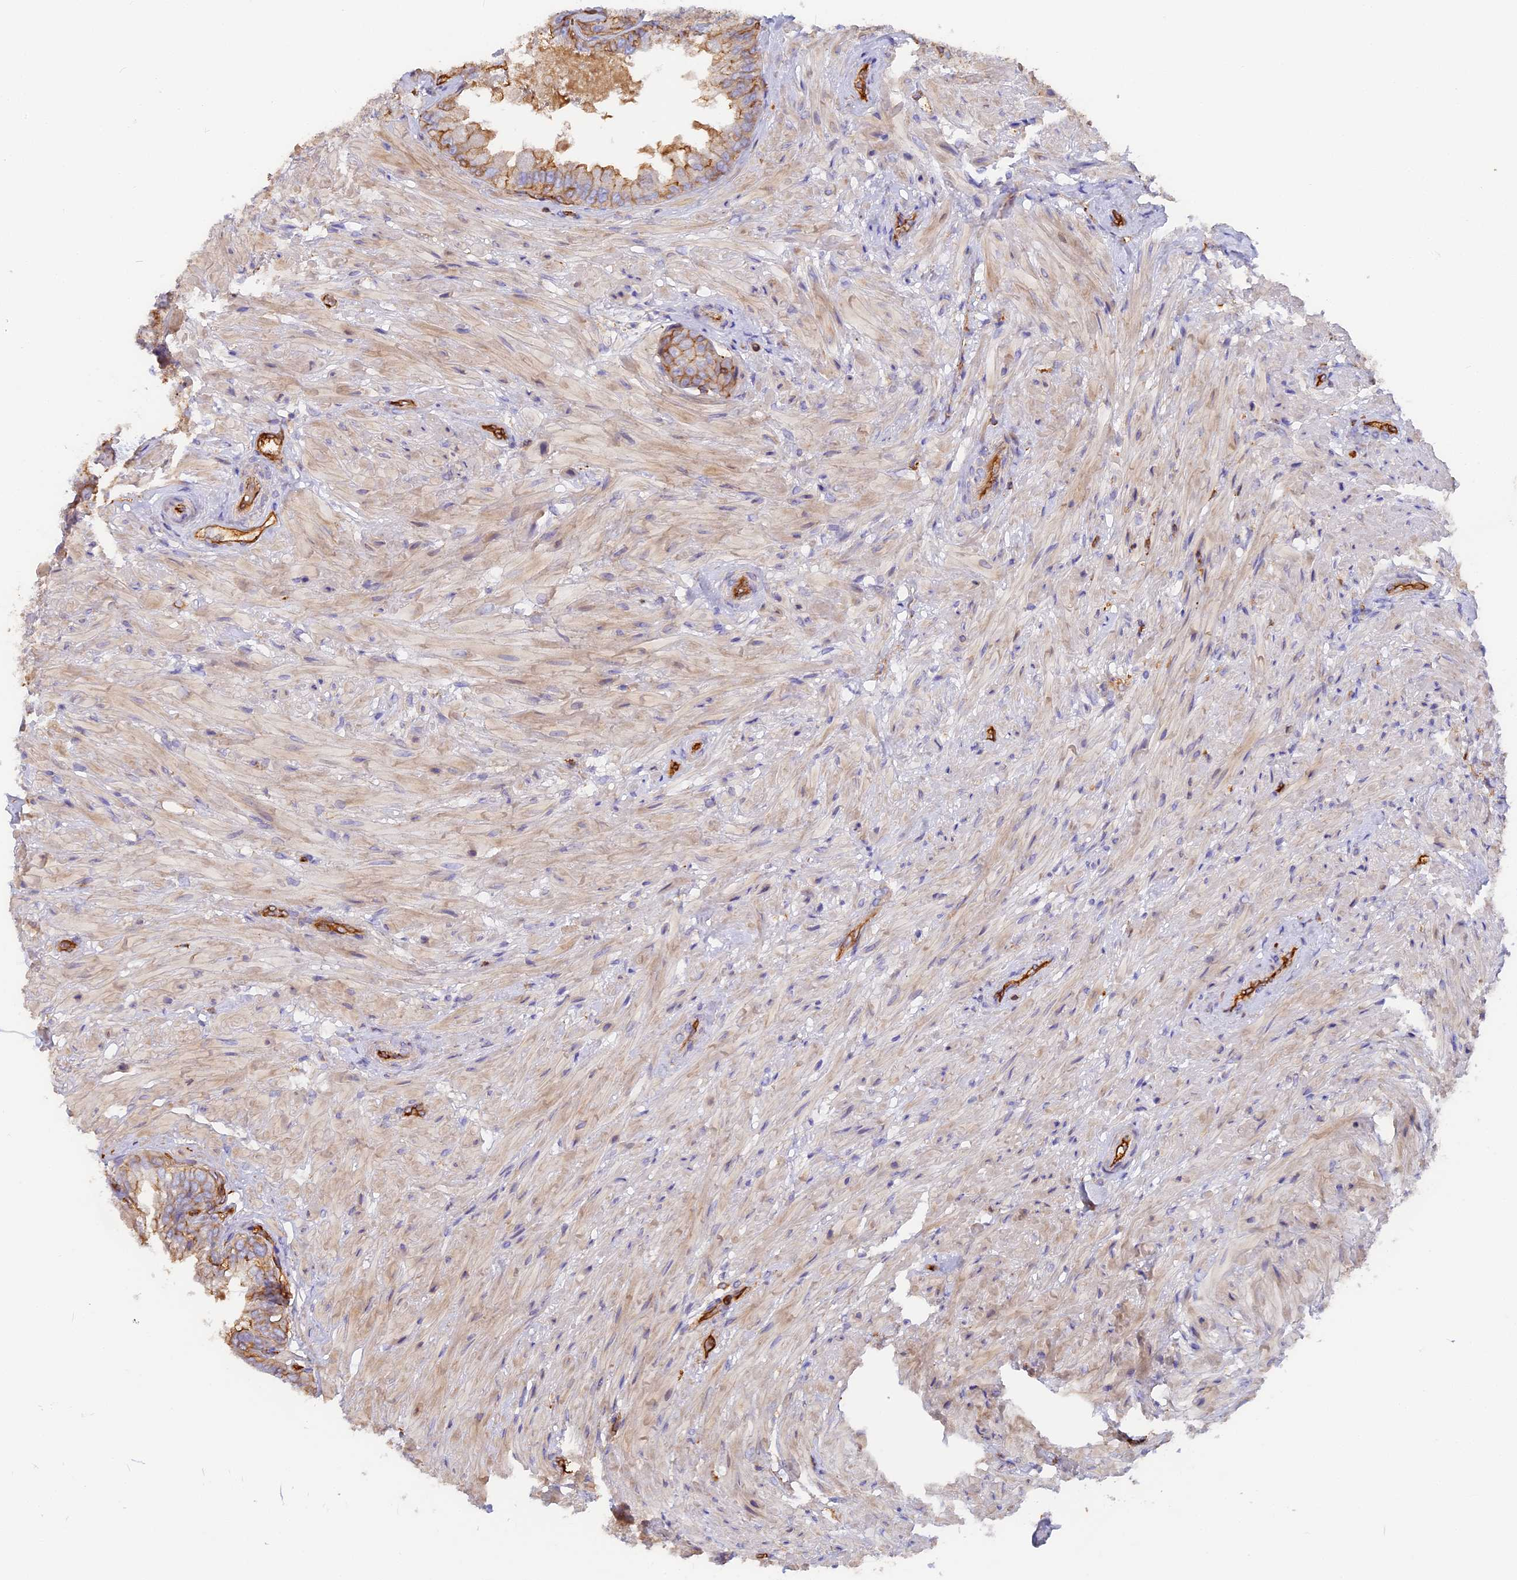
{"staining": {"intensity": "moderate", "quantity": ">75%", "location": "cytoplasmic/membranous"}, "tissue": "seminal vesicle", "cell_type": "Glandular cells", "image_type": "normal", "snomed": [{"axis": "morphology", "description": "Normal tissue, NOS"}, {"axis": "topography", "description": "Seminal veicle"}, {"axis": "topography", "description": "Peripheral nerve tissue"}], "caption": "Seminal vesicle stained with DAB IHC displays medium levels of moderate cytoplasmic/membranous staining in approximately >75% of glandular cells.", "gene": "VPS18", "patient": {"sex": "male", "age": 63}}